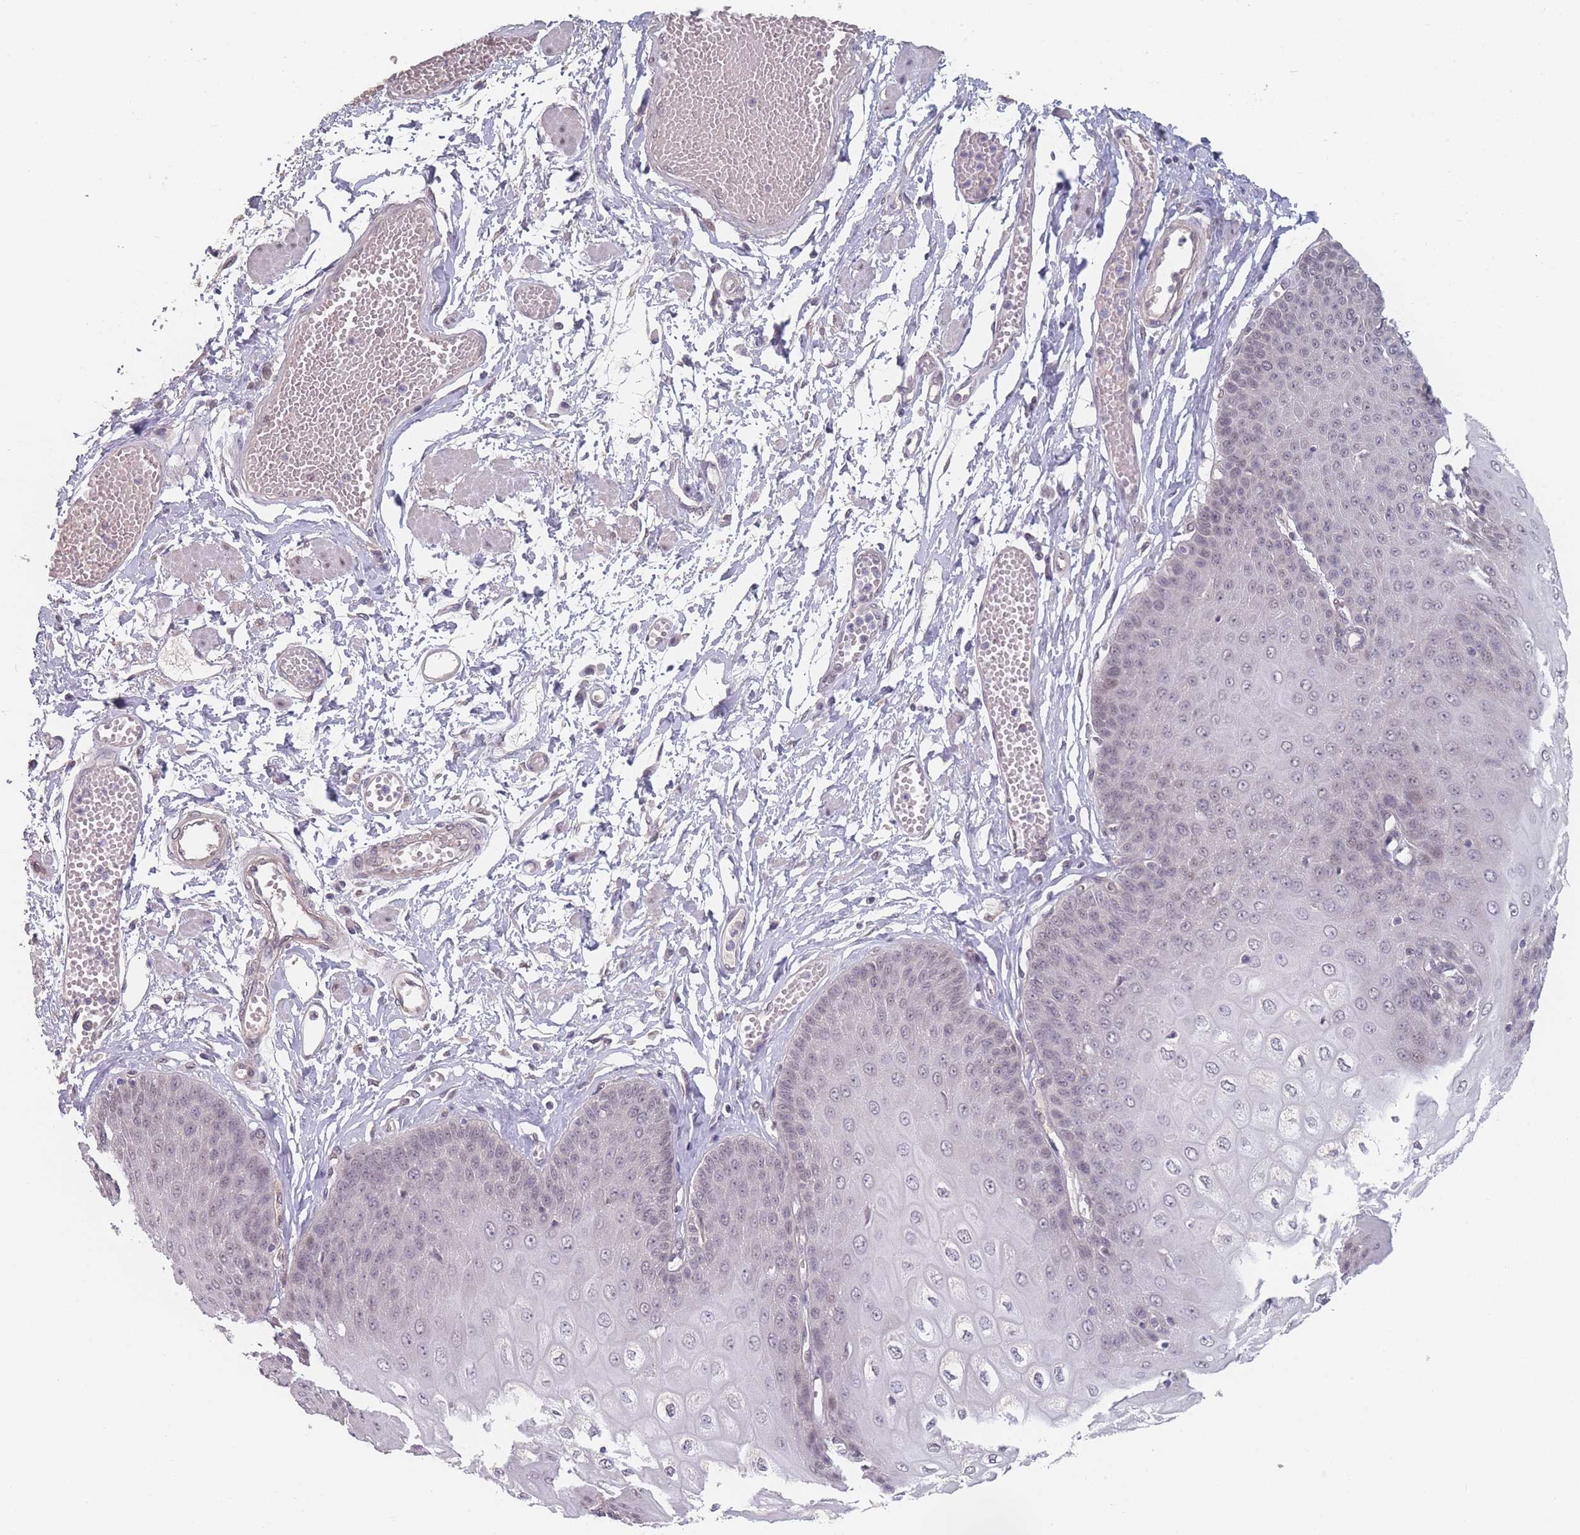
{"staining": {"intensity": "weak", "quantity": "<25%", "location": "nuclear"}, "tissue": "esophagus", "cell_type": "Squamous epithelial cells", "image_type": "normal", "snomed": [{"axis": "morphology", "description": "Normal tissue, NOS"}, {"axis": "topography", "description": "Esophagus"}], "caption": "Immunohistochemistry of normal esophagus exhibits no staining in squamous epithelial cells. (DAB IHC visualized using brightfield microscopy, high magnification).", "gene": "ANKRD10", "patient": {"sex": "male", "age": 60}}